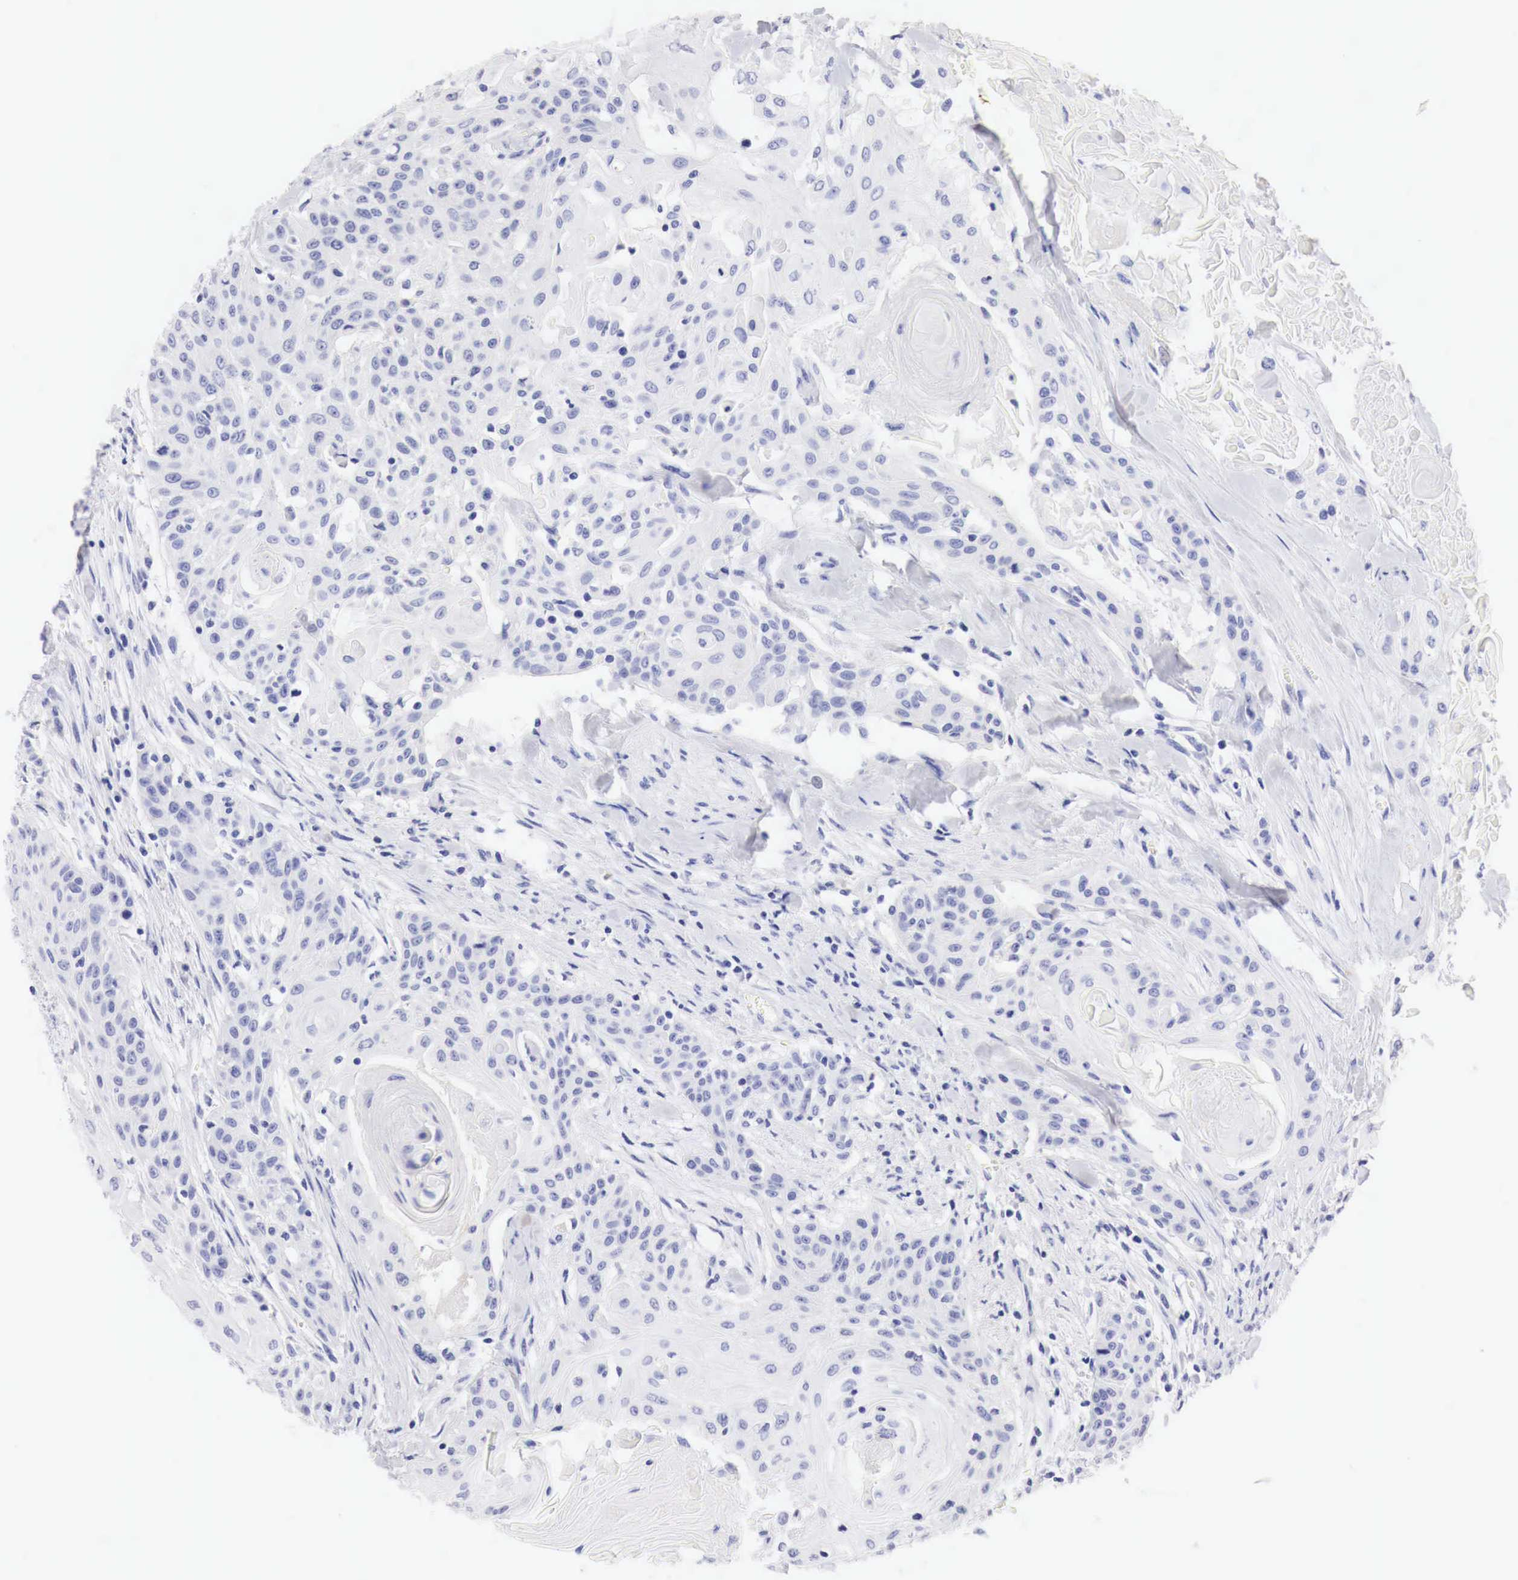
{"staining": {"intensity": "negative", "quantity": "none", "location": "none"}, "tissue": "head and neck cancer", "cell_type": "Tumor cells", "image_type": "cancer", "snomed": [{"axis": "morphology", "description": "Squamous cell carcinoma, NOS"}, {"axis": "morphology", "description": "Squamous cell carcinoma, metastatic, NOS"}, {"axis": "topography", "description": "Lymph node"}, {"axis": "topography", "description": "Salivary gland"}, {"axis": "topography", "description": "Head-Neck"}], "caption": "Immunohistochemistry (IHC) histopathology image of head and neck cancer stained for a protein (brown), which shows no expression in tumor cells. Nuclei are stained in blue.", "gene": "TYR", "patient": {"sex": "female", "age": 74}}